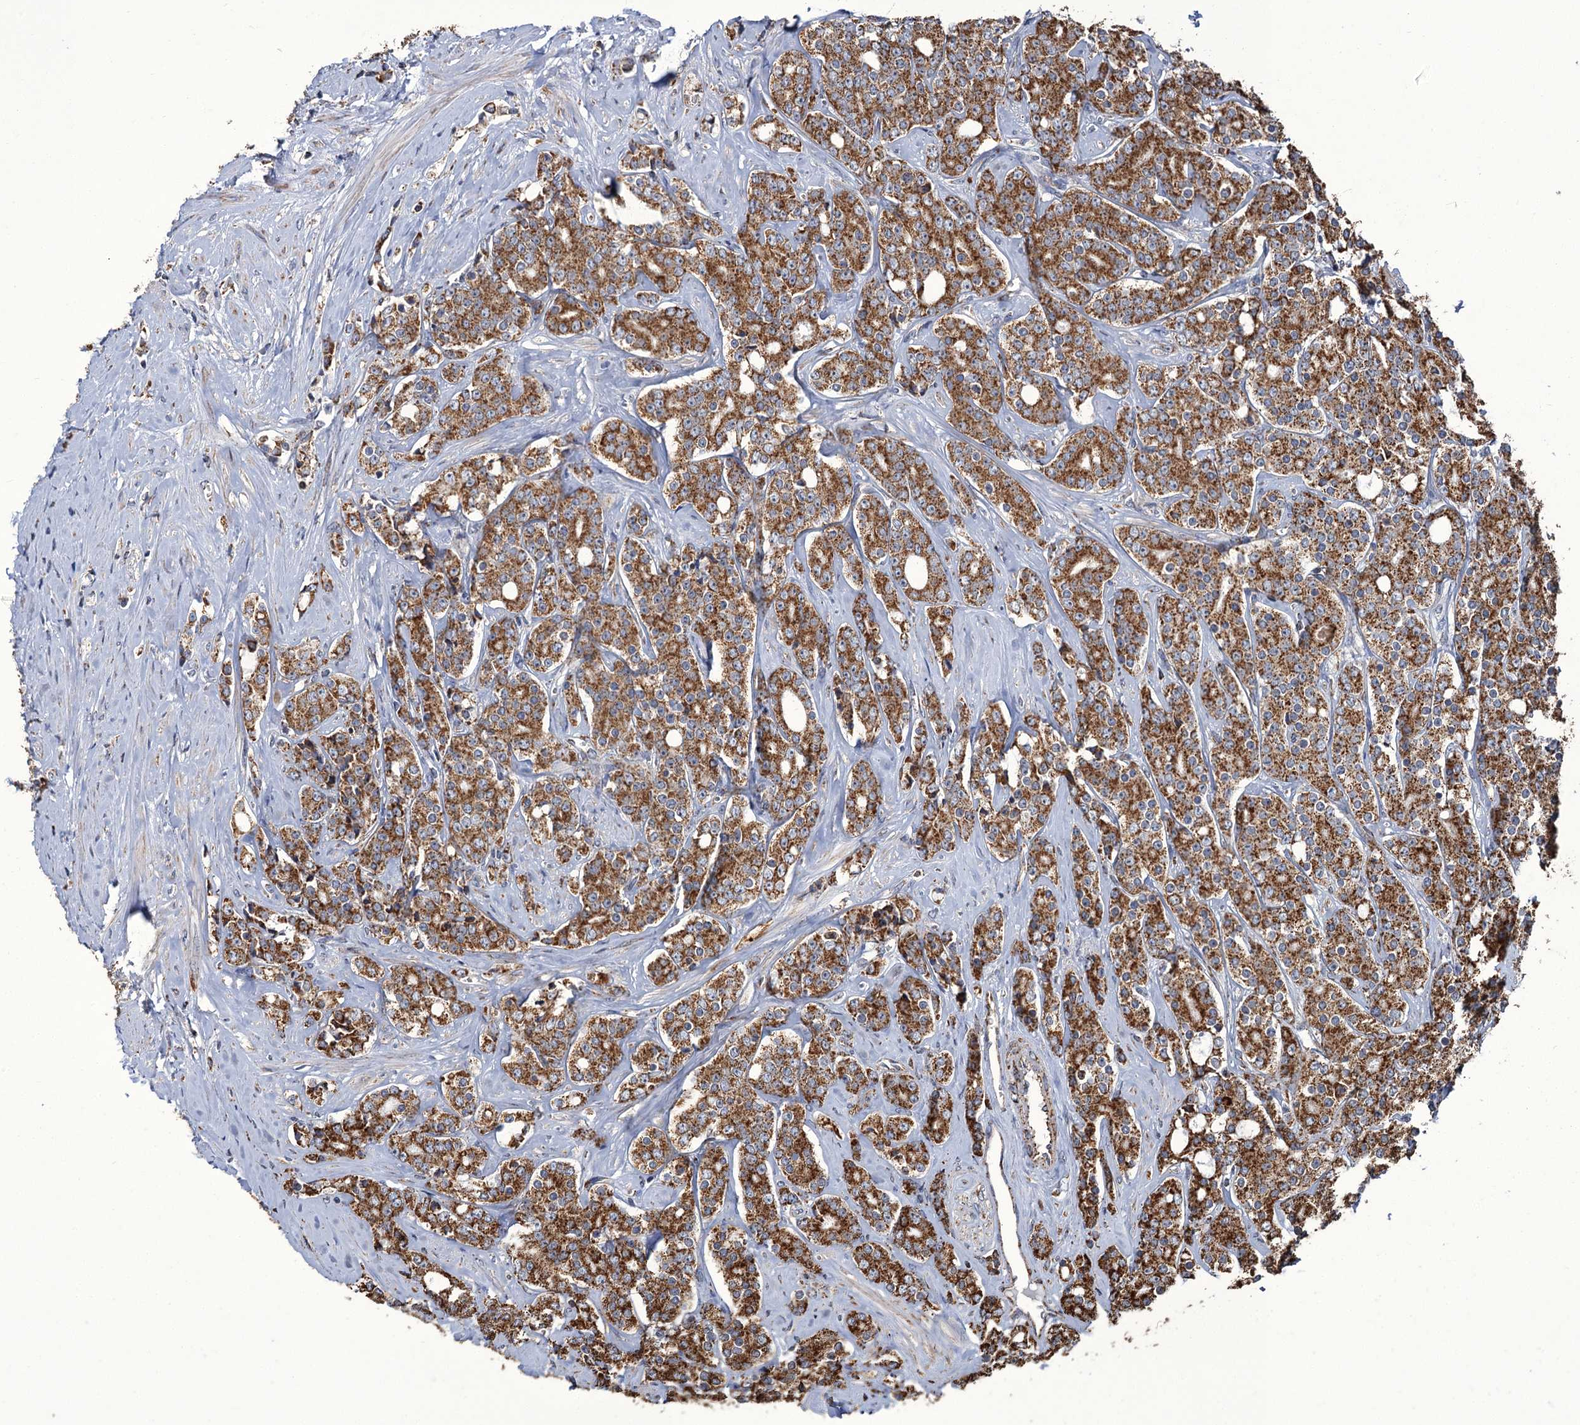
{"staining": {"intensity": "strong", "quantity": ">75%", "location": "cytoplasmic/membranous"}, "tissue": "prostate cancer", "cell_type": "Tumor cells", "image_type": "cancer", "snomed": [{"axis": "morphology", "description": "Adenocarcinoma, High grade"}, {"axis": "topography", "description": "Prostate"}], "caption": "A brown stain highlights strong cytoplasmic/membranous positivity of a protein in adenocarcinoma (high-grade) (prostate) tumor cells.", "gene": "APH1A", "patient": {"sex": "male", "age": 62}}